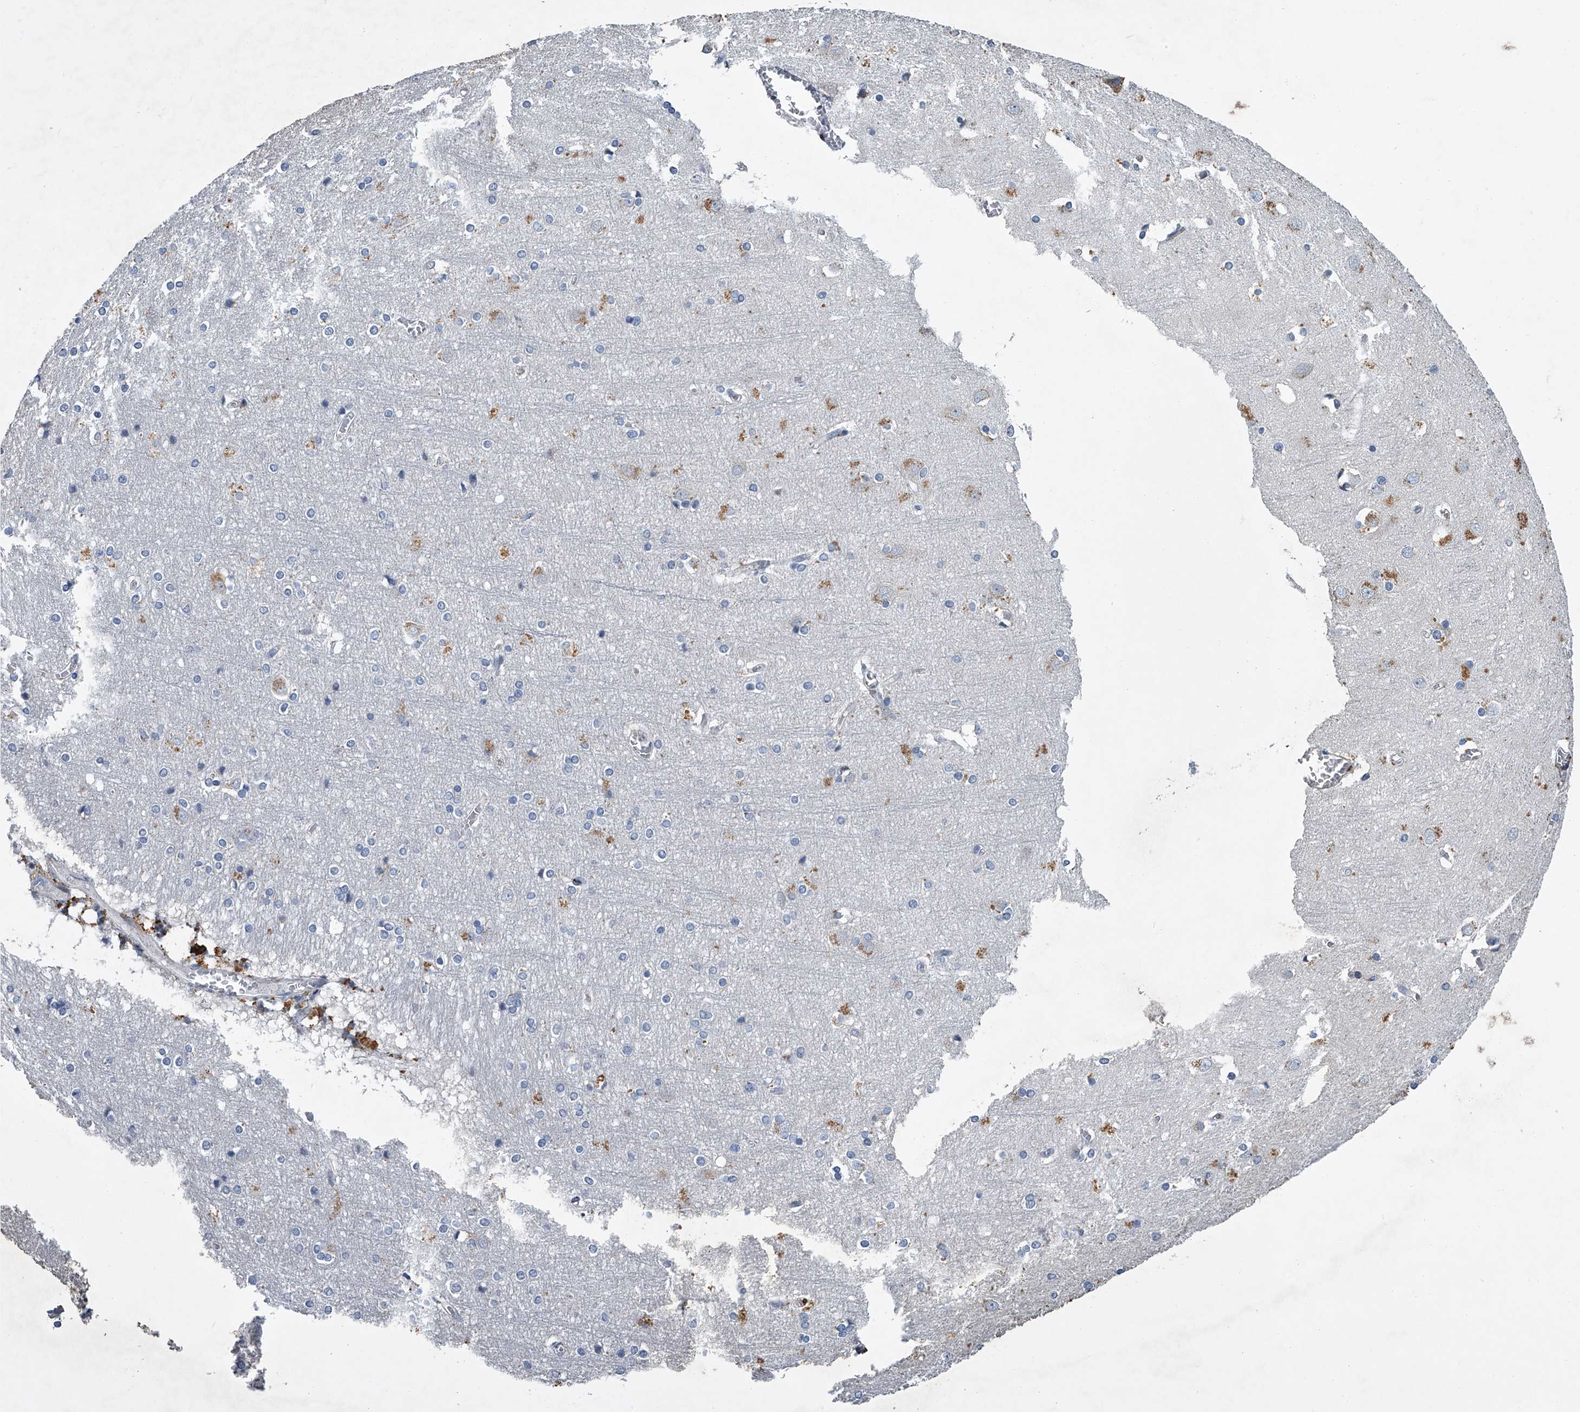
{"staining": {"intensity": "negative", "quantity": "none", "location": "none"}, "tissue": "cerebral cortex", "cell_type": "Endothelial cells", "image_type": "normal", "snomed": [{"axis": "morphology", "description": "Normal tissue, NOS"}, {"axis": "topography", "description": "Cerebral cortex"}], "caption": "This image is of normal cerebral cortex stained with IHC to label a protein in brown with the nuclei are counter-stained blue. There is no expression in endothelial cells. (DAB IHC with hematoxylin counter stain).", "gene": "TMEM63C", "patient": {"sex": "male", "age": 54}}